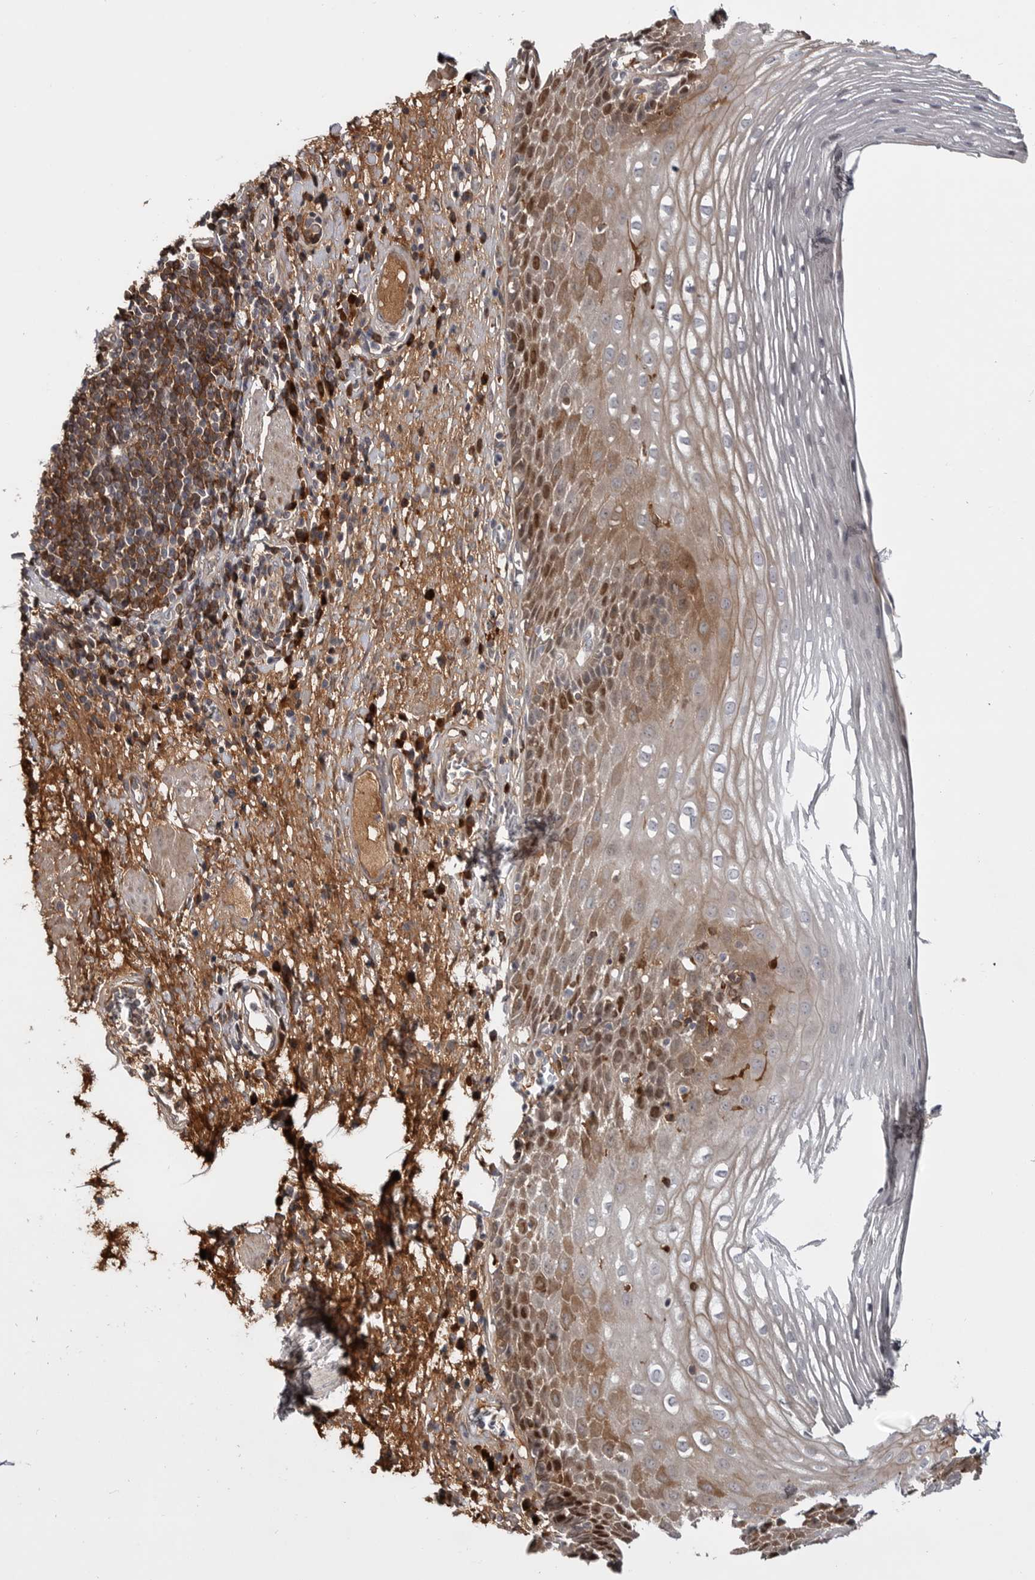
{"staining": {"intensity": "moderate", "quantity": "25%-75%", "location": "cytoplasmic/membranous,nuclear"}, "tissue": "esophagus", "cell_type": "Squamous epithelial cells", "image_type": "normal", "snomed": [{"axis": "morphology", "description": "Normal tissue, NOS"}, {"axis": "morphology", "description": "Adenocarcinoma, NOS"}, {"axis": "topography", "description": "Esophagus"}], "caption": "This image demonstrates immunohistochemistry staining of benign esophagus, with medium moderate cytoplasmic/membranous,nuclear positivity in about 25%-75% of squamous epithelial cells.", "gene": "ZNF277", "patient": {"sex": "male", "age": 62}}